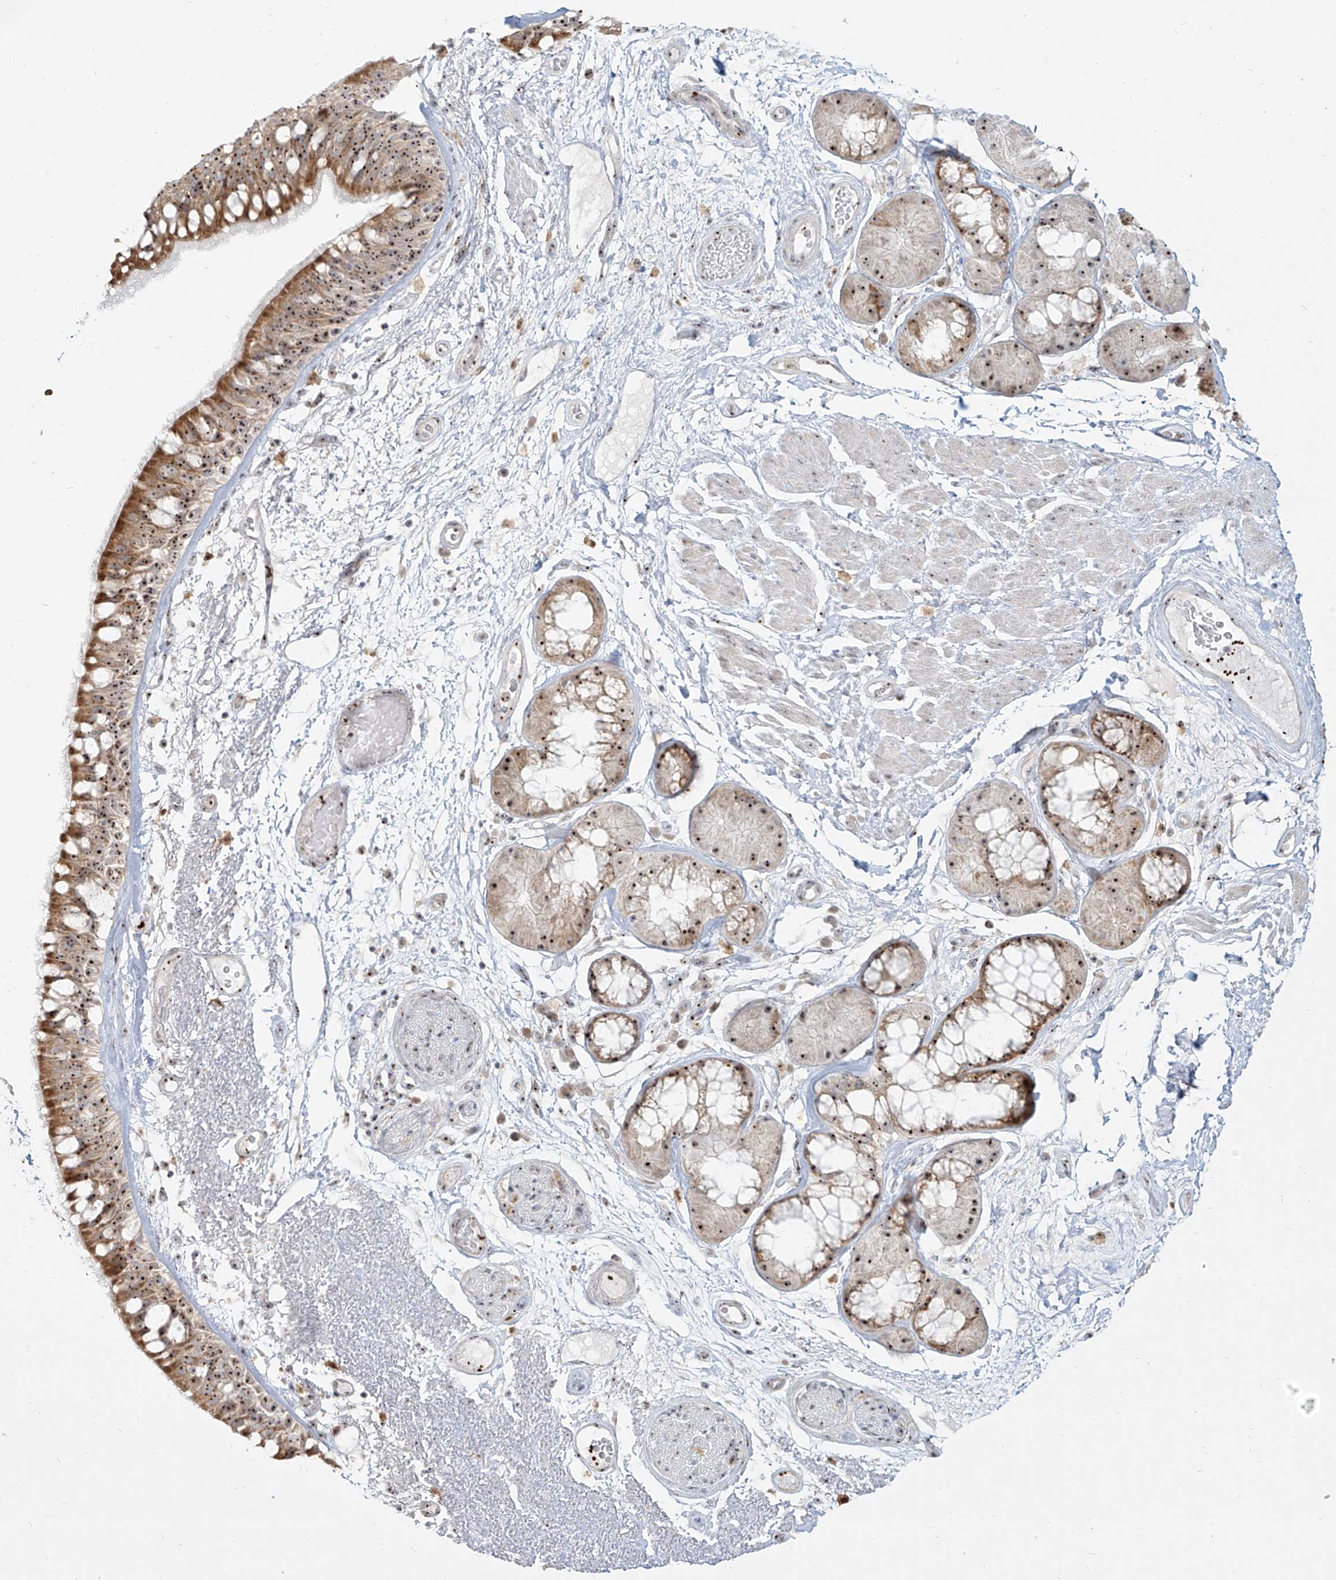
{"staining": {"intensity": "moderate", "quantity": ">75%", "location": "cytoplasmic/membranous,nuclear"}, "tissue": "bronchus", "cell_type": "Respiratory epithelial cells", "image_type": "normal", "snomed": [{"axis": "morphology", "description": "Normal tissue, NOS"}, {"axis": "morphology", "description": "Squamous cell carcinoma, NOS"}, {"axis": "topography", "description": "Lymph node"}, {"axis": "topography", "description": "Bronchus"}, {"axis": "topography", "description": "Lung"}], "caption": "IHC image of benign bronchus stained for a protein (brown), which demonstrates medium levels of moderate cytoplasmic/membranous,nuclear staining in approximately >75% of respiratory epithelial cells.", "gene": "BYSL", "patient": {"sex": "male", "age": 66}}